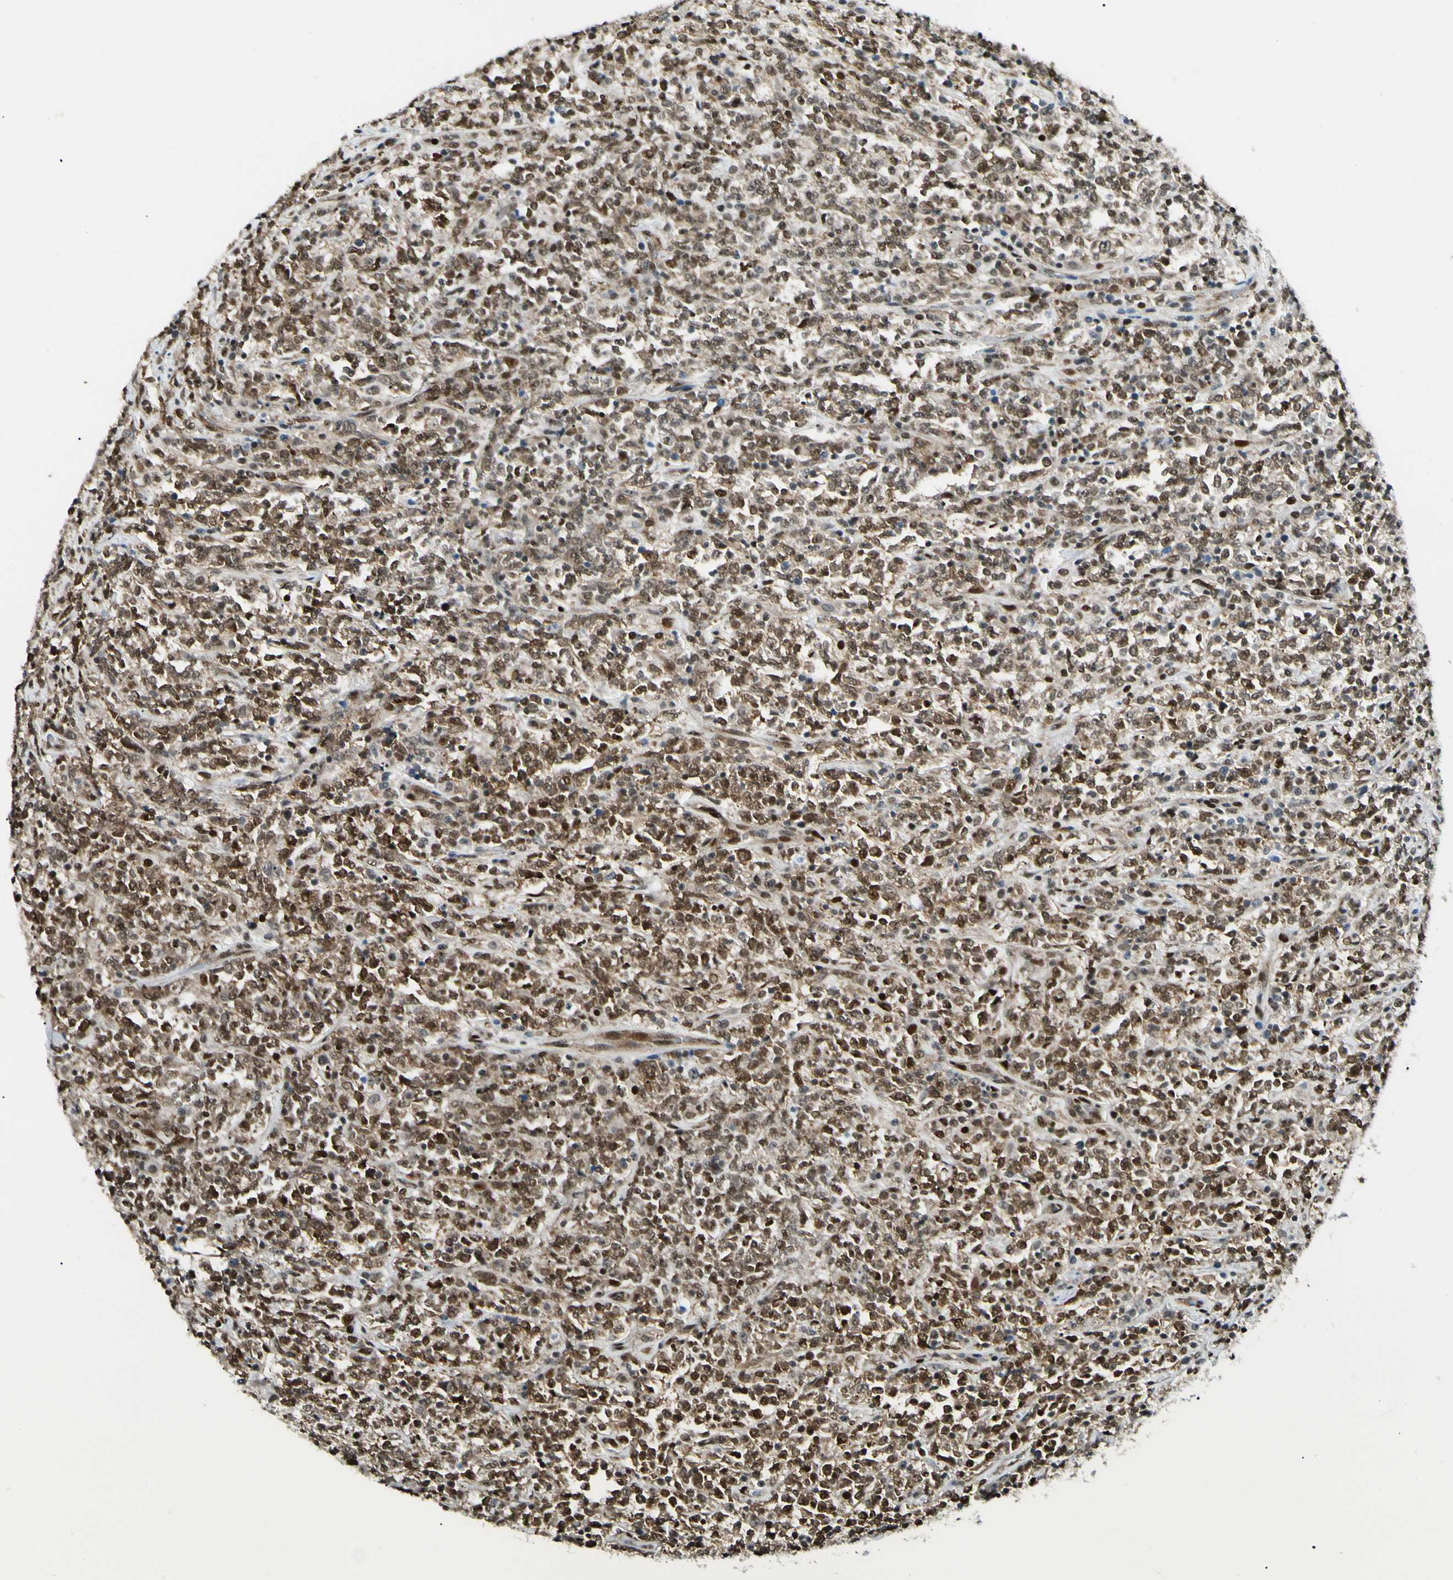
{"staining": {"intensity": "strong", "quantity": ">75%", "location": "cytoplasmic/membranous,nuclear"}, "tissue": "lymphoma", "cell_type": "Tumor cells", "image_type": "cancer", "snomed": [{"axis": "morphology", "description": "Malignant lymphoma, non-Hodgkin's type, High grade"}, {"axis": "topography", "description": "Soft tissue"}], "caption": "Human lymphoma stained with a protein marker exhibits strong staining in tumor cells.", "gene": "FUS", "patient": {"sex": "male", "age": 18}}